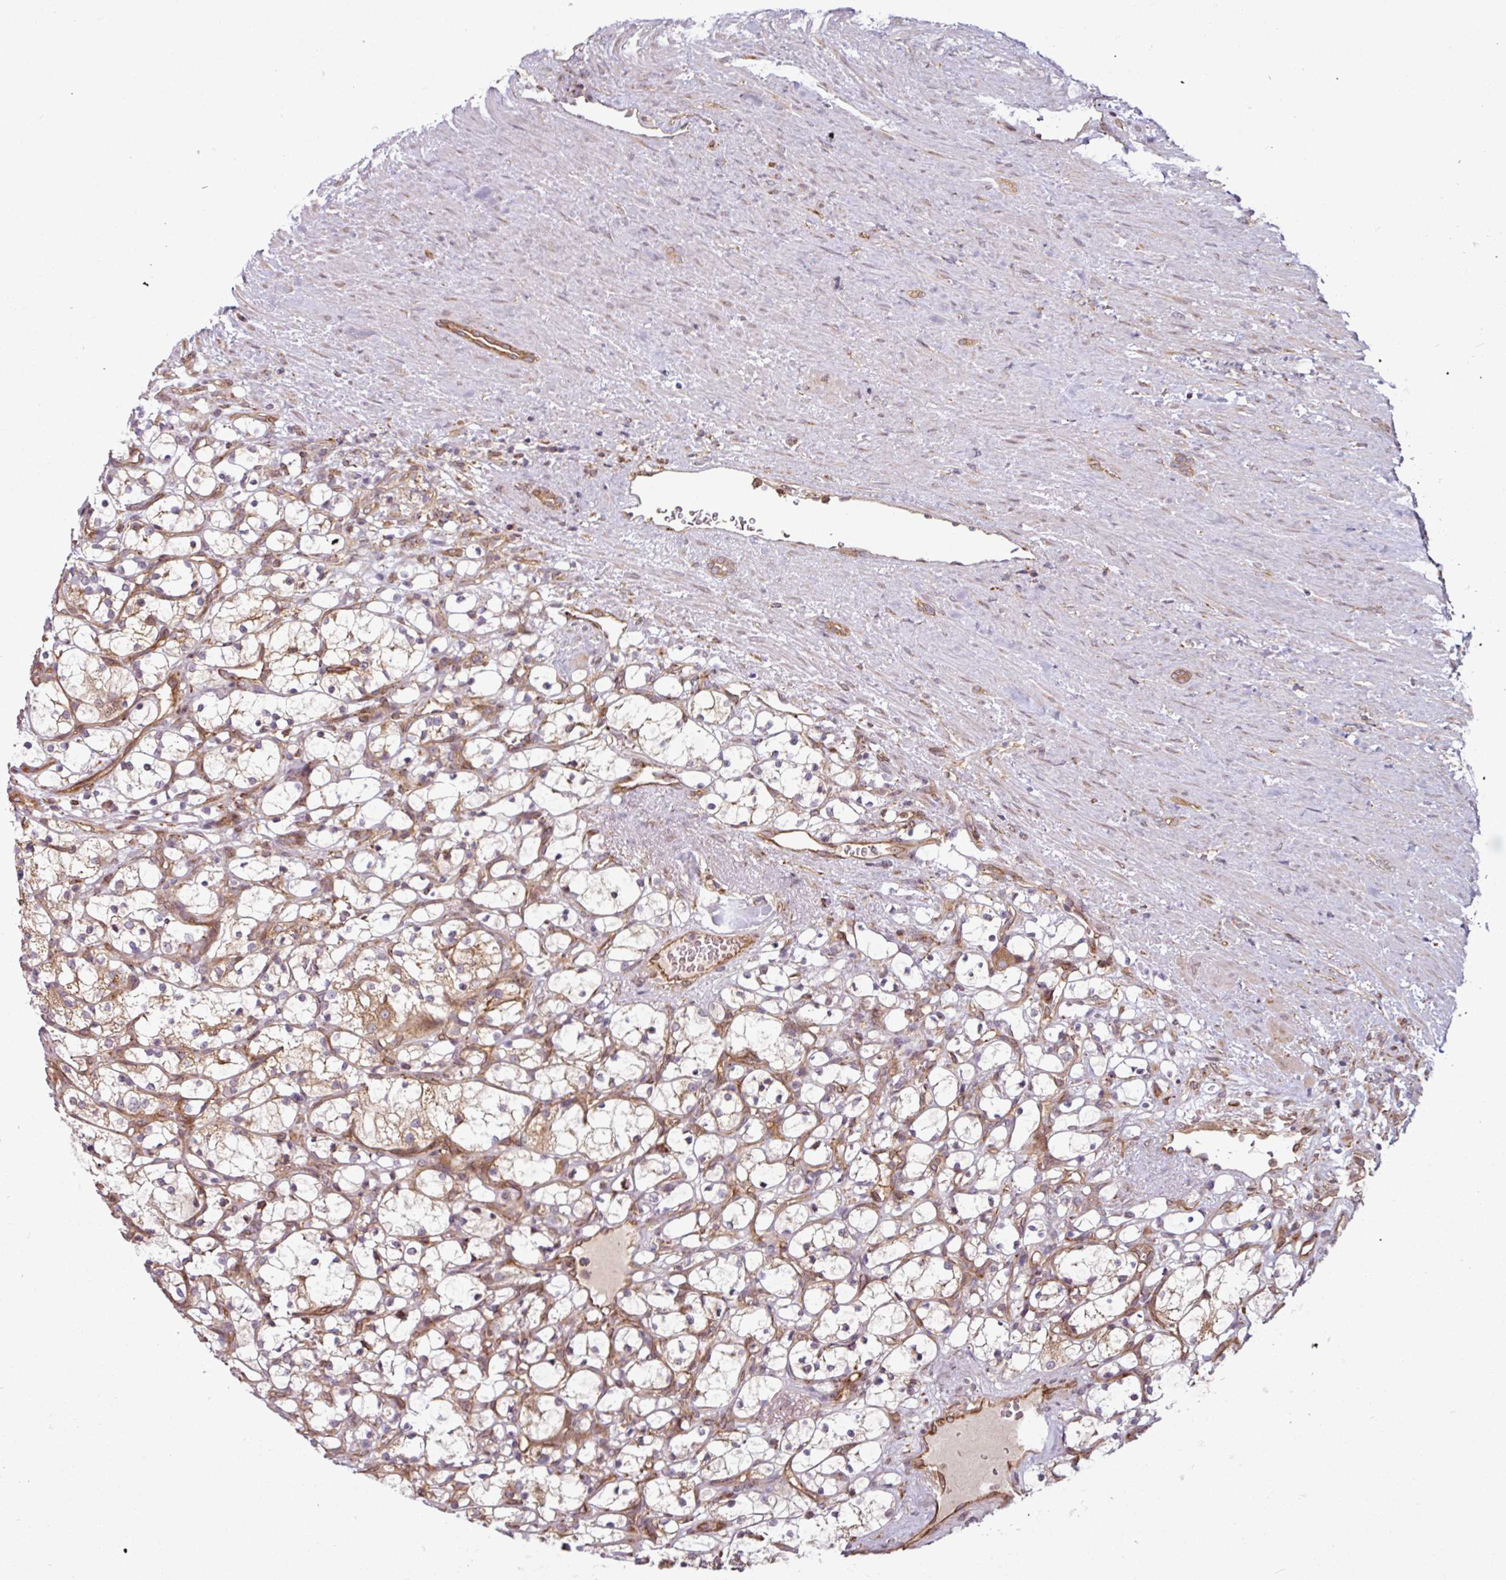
{"staining": {"intensity": "weak", "quantity": ">75%", "location": "cytoplasmic/membranous"}, "tissue": "renal cancer", "cell_type": "Tumor cells", "image_type": "cancer", "snomed": [{"axis": "morphology", "description": "Adenocarcinoma, NOS"}, {"axis": "topography", "description": "Kidney"}], "caption": "Tumor cells exhibit low levels of weak cytoplasmic/membranous staining in about >75% of cells in renal cancer (adenocarcinoma). (DAB = brown stain, brightfield microscopy at high magnification).", "gene": "RAB5A", "patient": {"sex": "female", "age": 69}}